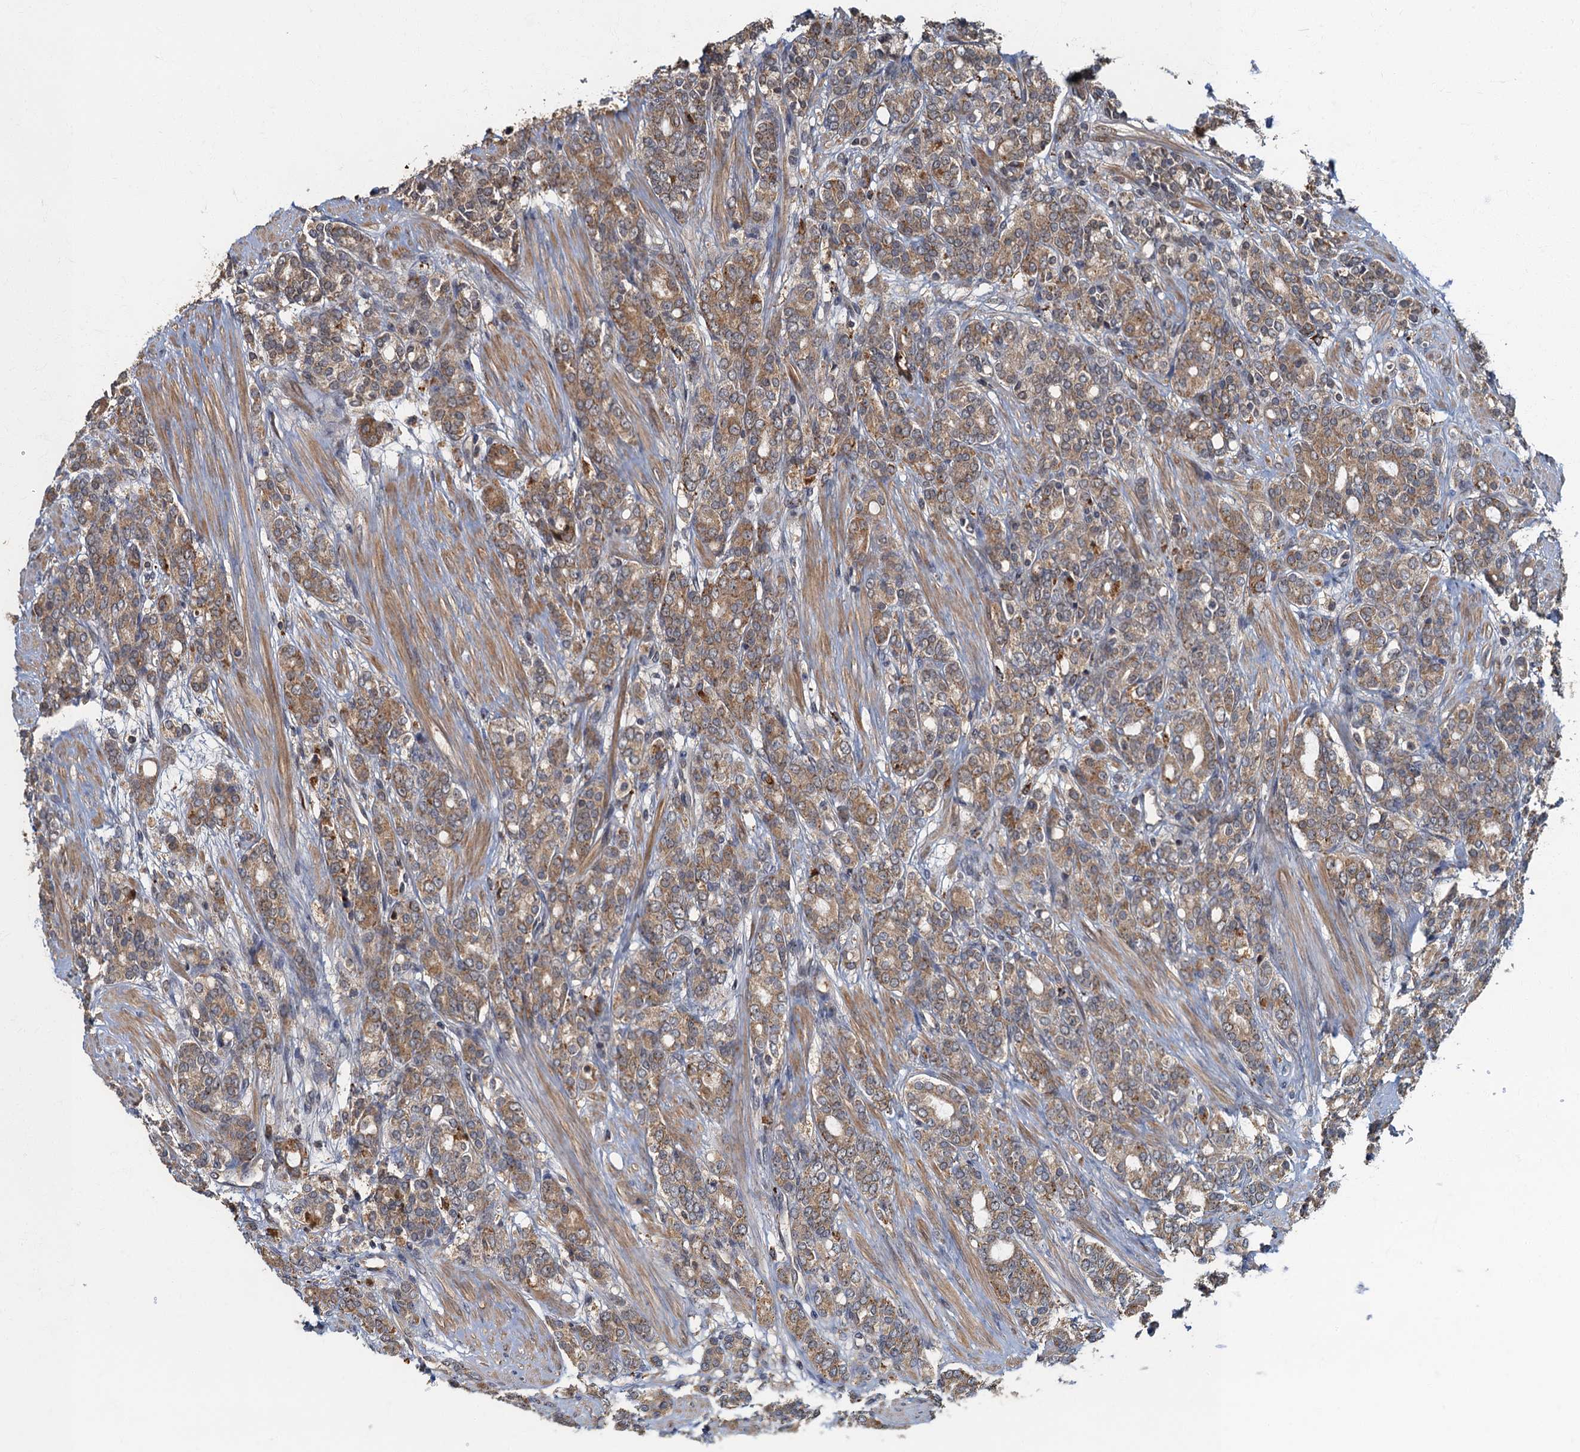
{"staining": {"intensity": "moderate", "quantity": ">75%", "location": "cytoplasmic/membranous"}, "tissue": "prostate cancer", "cell_type": "Tumor cells", "image_type": "cancer", "snomed": [{"axis": "morphology", "description": "Adenocarcinoma, High grade"}, {"axis": "topography", "description": "Prostate"}], "caption": "Prostate cancer stained with DAB (3,3'-diaminobenzidine) IHC exhibits medium levels of moderate cytoplasmic/membranous staining in approximately >75% of tumor cells.", "gene": "WDCP", "patient": {"sex": "male", "age": 62}}